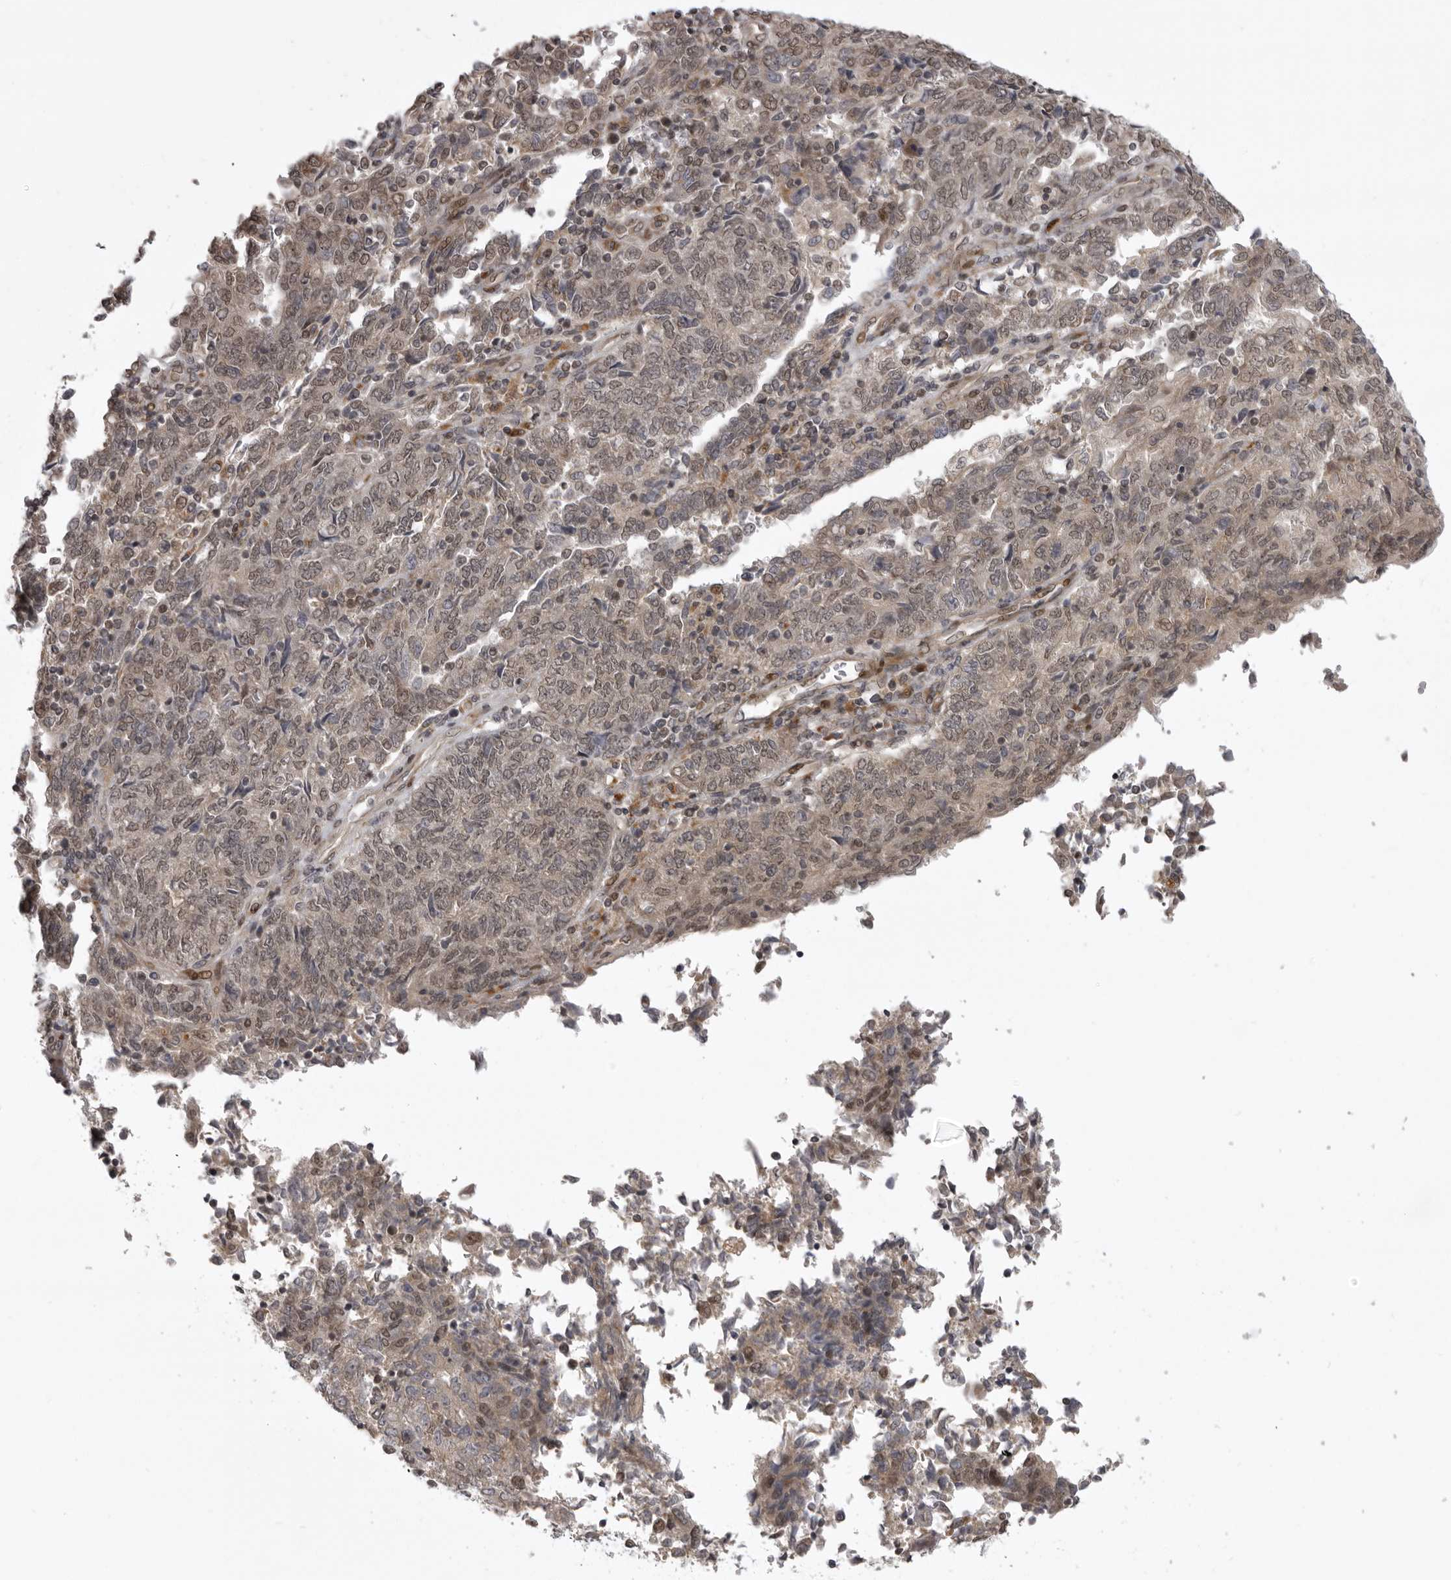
{"staining": {"intensity": "weak", "quantity": "25%-75%", "location": "cytoplasmic/membranous,nuclear"}, "tissue": "endometrial cancer", "cell_type": "Tumor cells", "image_type": "cancer", "snomed": [{"axis": "morphology", "description": "Adenocarcinoma, NOS"}, {"axis": "topography", "description": "Endometrium"}], "caption": "Protein staining demonstrates weak cytoplasmic/membranous and nuclear staining in about 25%-75% of tumor cells in adenocarcinoma (endometrial).", "gene": "C1orf109", "patient": {"sex": "female", "age": 80}}